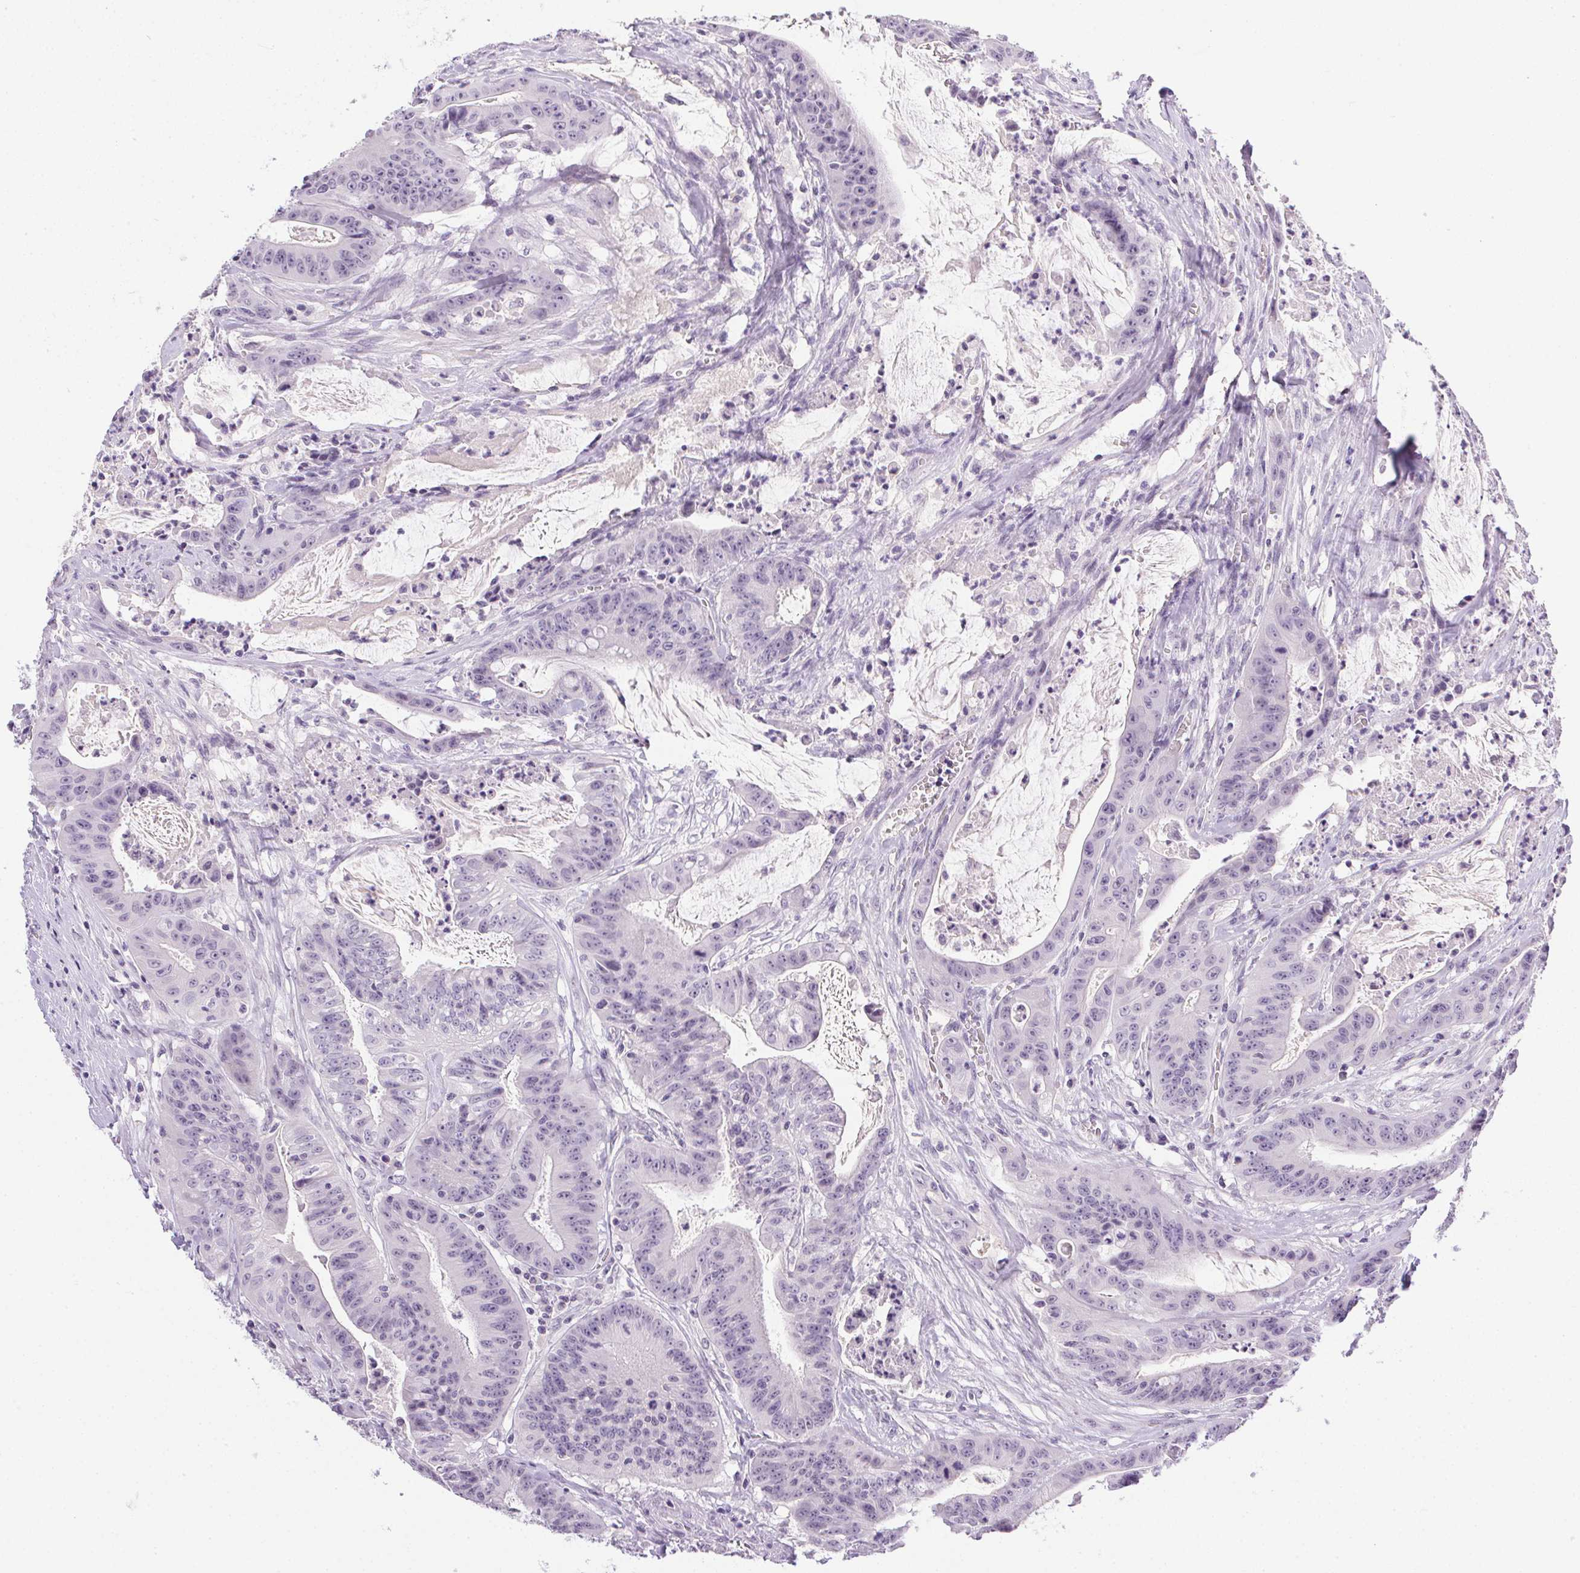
{"staining": {"intensity": "negative", "quantity": "none", "location": "none"}, "tissue": "colorectal cancer", "cell_type": "Tumor cells", "image_type": "cancer", "snomed": [{"axis": "morphology", "description": "Adenocarcinoma, NOS"}, {"axis": "topography", "description": "Colon"}], "caption": "Immunohistochemistry image of neoplastic tissue: human adenocarcinoma (colorectal) stained with DAB exhibits no significant protein staining in tumor cells.", "gene": "PRL", "patient": {"sex": "male", "age": 33}}